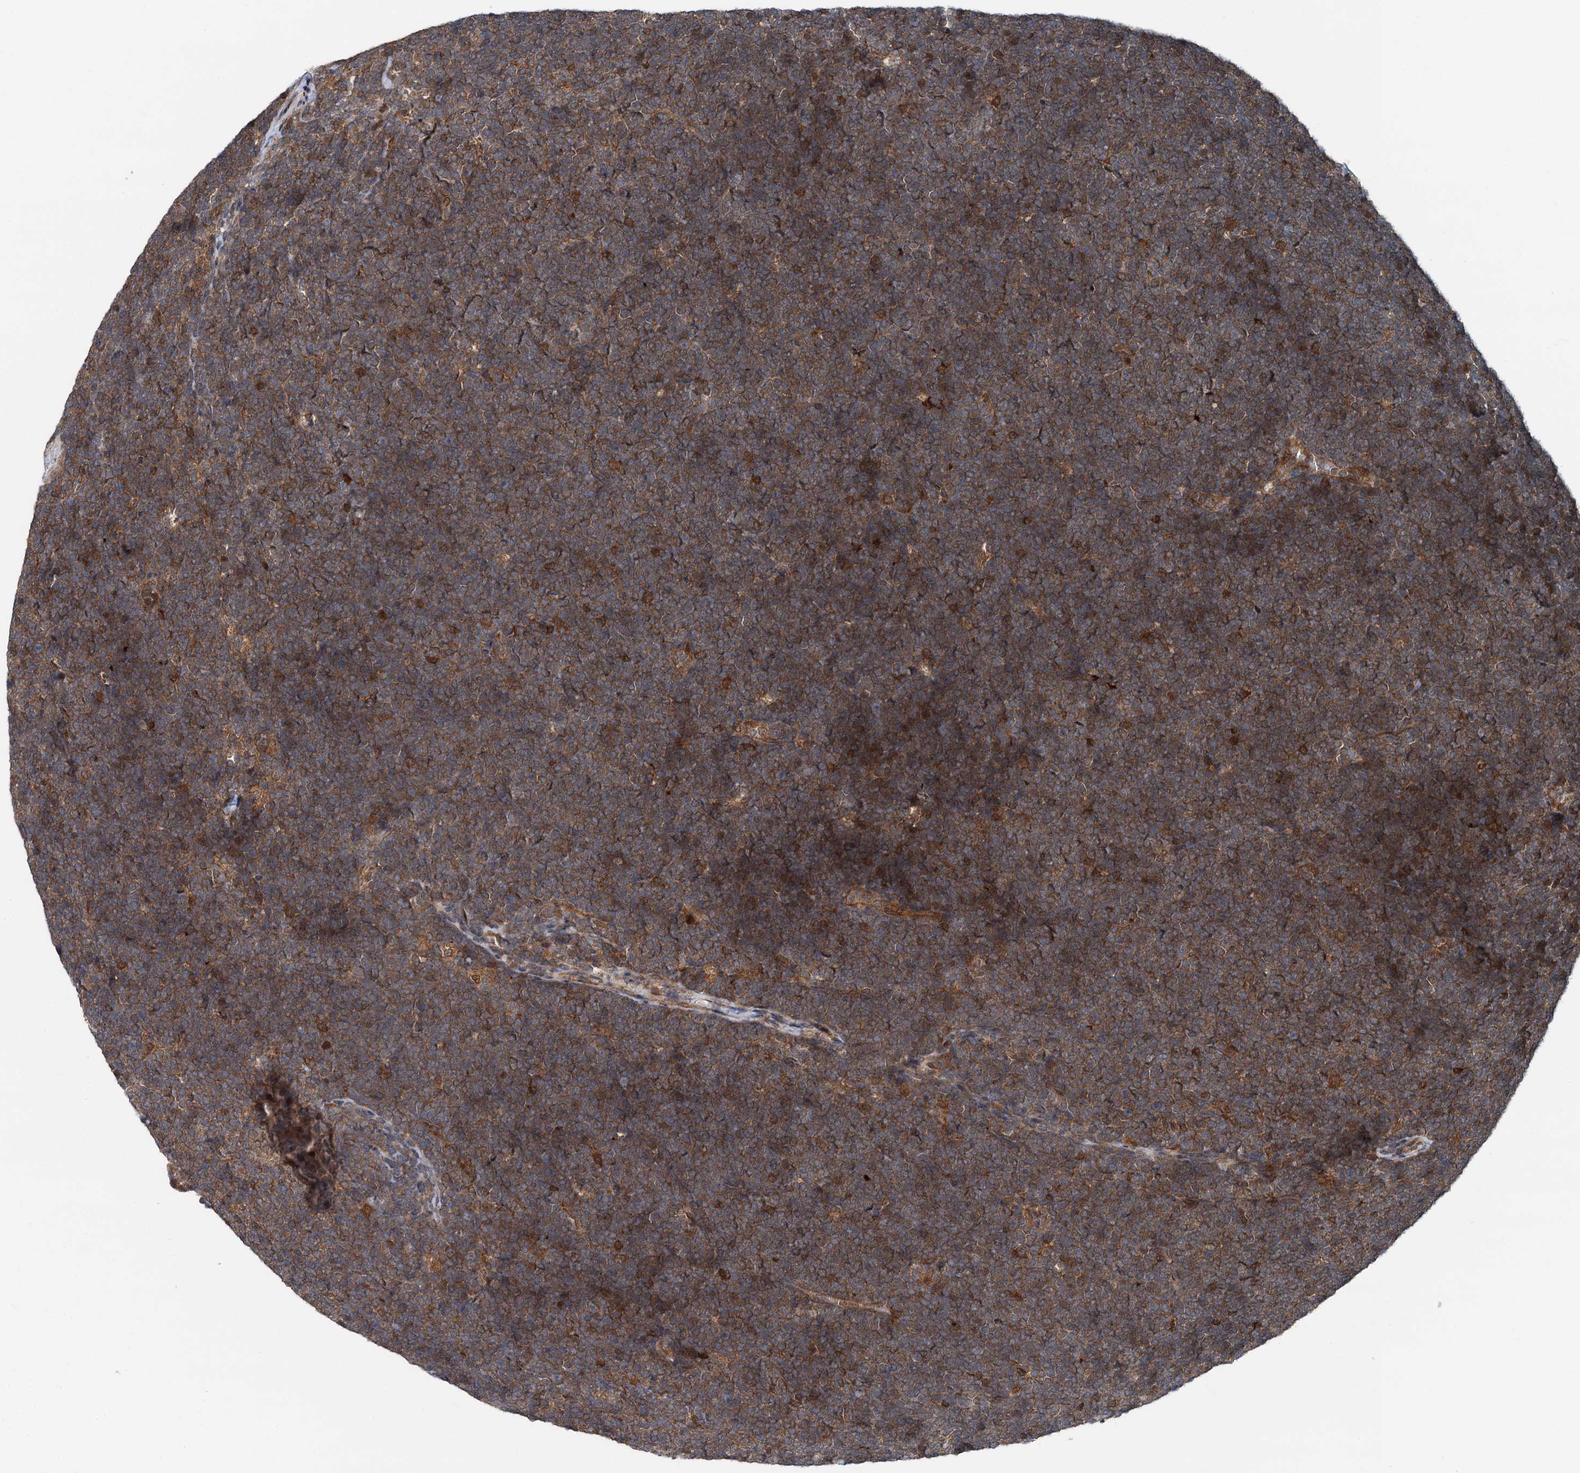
{"staining": {"intensity": "moderate", "quantity": ">75%", "location": "cytoplasmic/membranous"}, "tissue": "lymphoma", "cell_type": "Tumor cells", "image_type": "cancer", "snomed": [{"axis": "morphology", "description": "Malignant lymphoma, non-Hodgkin's type, High grade"}, {"axis": "topography", "description": "Lymph node"}], "caption": "Protein expression by IHC shows moderate cytoplasmic/membranous staining in about >75% of tumor cells in high-grade malignant lymphoma, non-Hodgkin's type. The staining is performed using DAB (3,3'-diaminobenzidine) brown chromogen to label protein expression. The nuclei are counter-stained blue using hematoxylin.", "gene": "STUB1", "patient": {"sex": "male", "age": 13}}